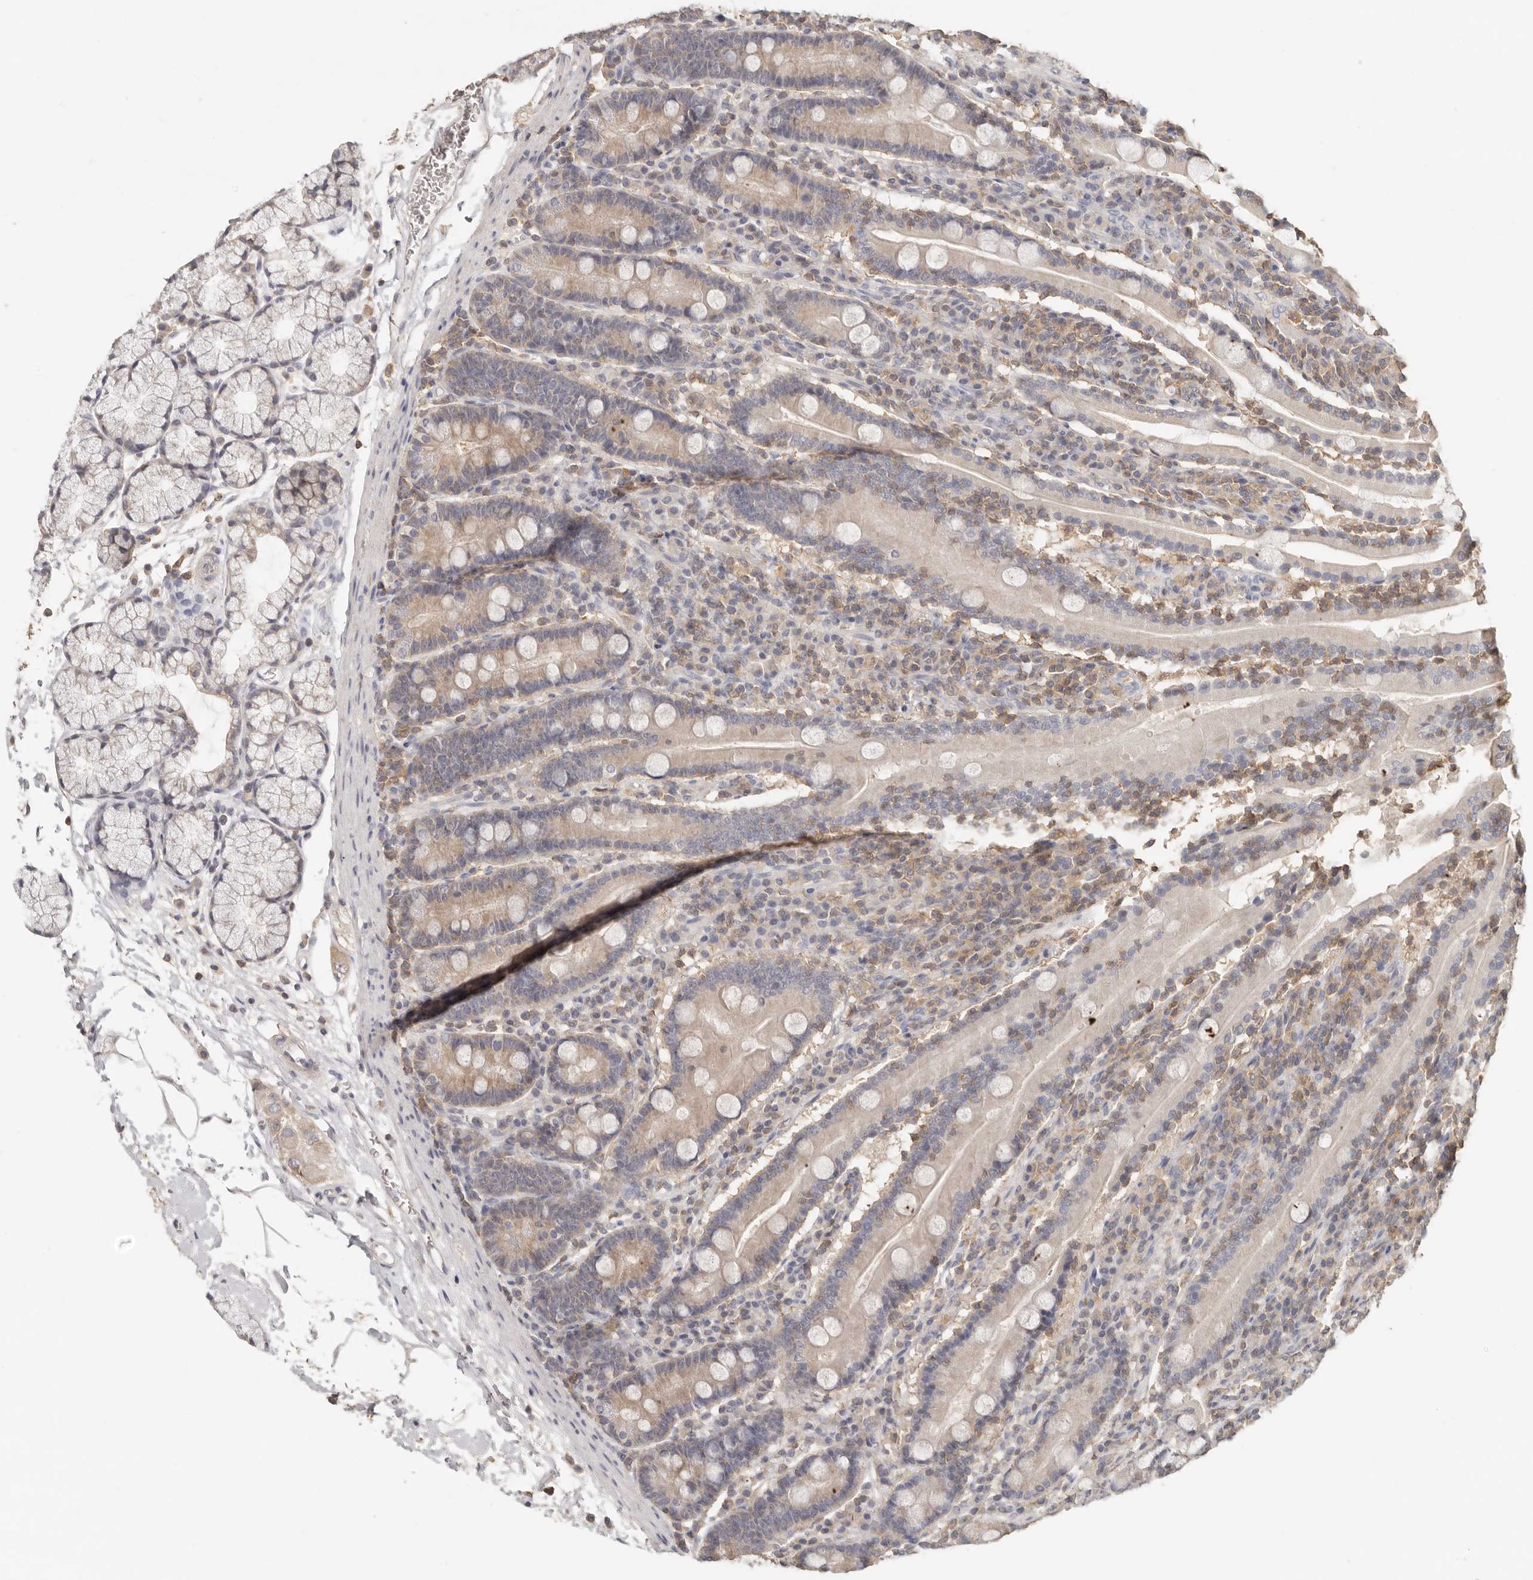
{"staining": {"intensity": "moderate", "quantity": "25%-75%", "location": "cytoplasmic/membranous"}, "tissue": "duodenum", "cell_type": "Glandular cells", "image_type": "normal", "snomed": [{"axis": "morphology", "description": "Normal tissue, NOS"}, {"axis": "topography", "description": "Duodenum"}], "caption": "Immunohistochemistry (IHC) histopathology image of benign duodenum stained for a protein (brown), which displays medium levels of moderate cytoplasmic/membranous expression in approximately 25%-75% of glandular cells.", "gene": "CSK", "patient": {"sex": "male", "age": 35}}